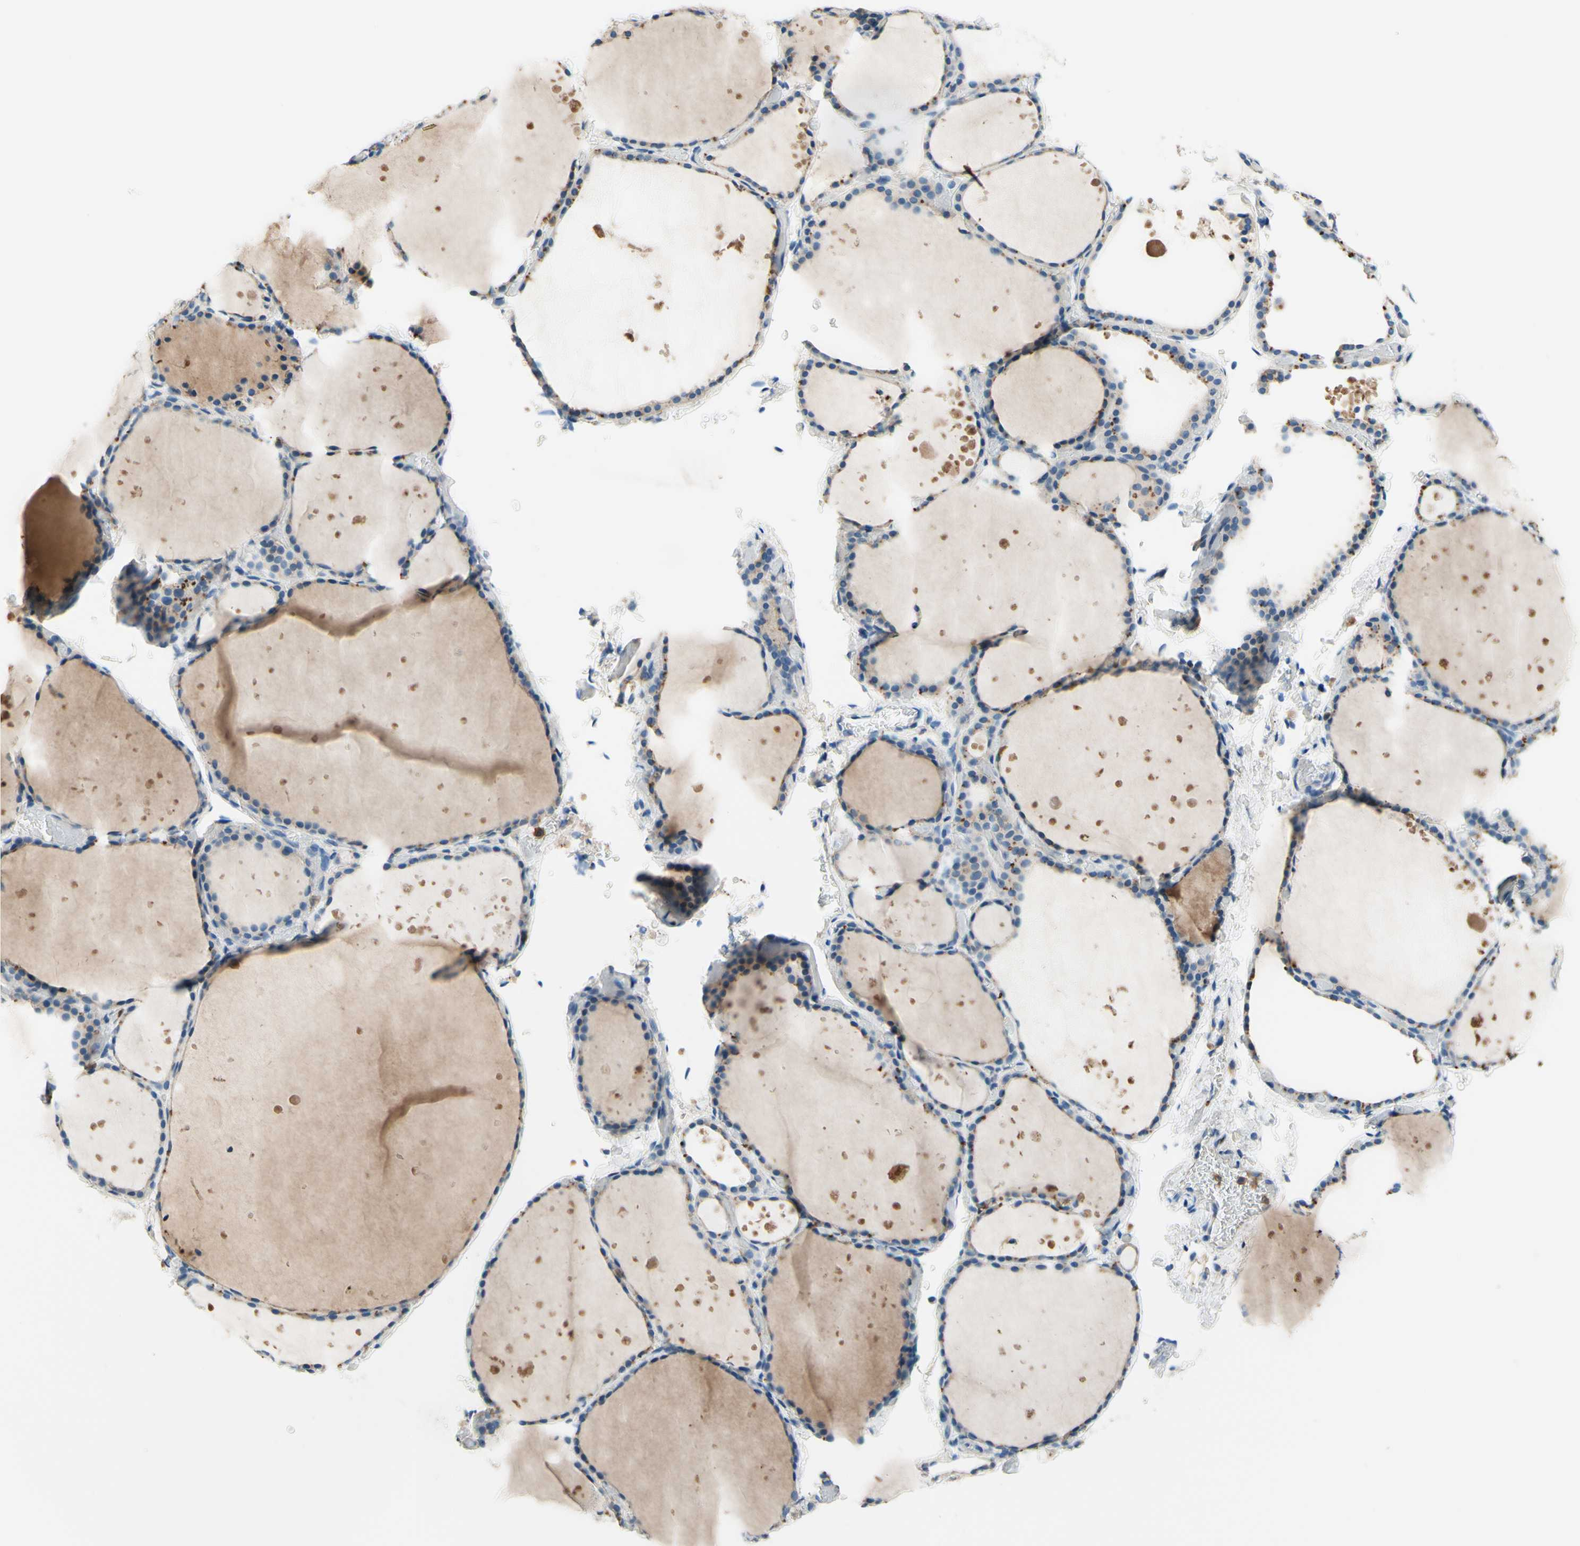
{"staining": {"intensity": "weak", "quantity": "25%-75%", "location": "cytoplasmic/membranous"}, "tissue": "thyroid gland", "cell_type": "Glandular cells", "image_type": "normal", "snomed": [{"axis": "morphology", "description": "Normal tissue, NOS"}, {"axis": "topography", "description": "Thyroid gland"}], "caption": "Immunohistochemical staining of normal human thyroid gland displays 25%-75% levels of weak cytoplasmic/membranous protein expression in approximately 25%-75% of glandular cells. (brown staining indicates protein expression, while blue staining denotes nuclei).", "gene": "SIGLEC9", "patient": {"sex": "female", "age": 44}}